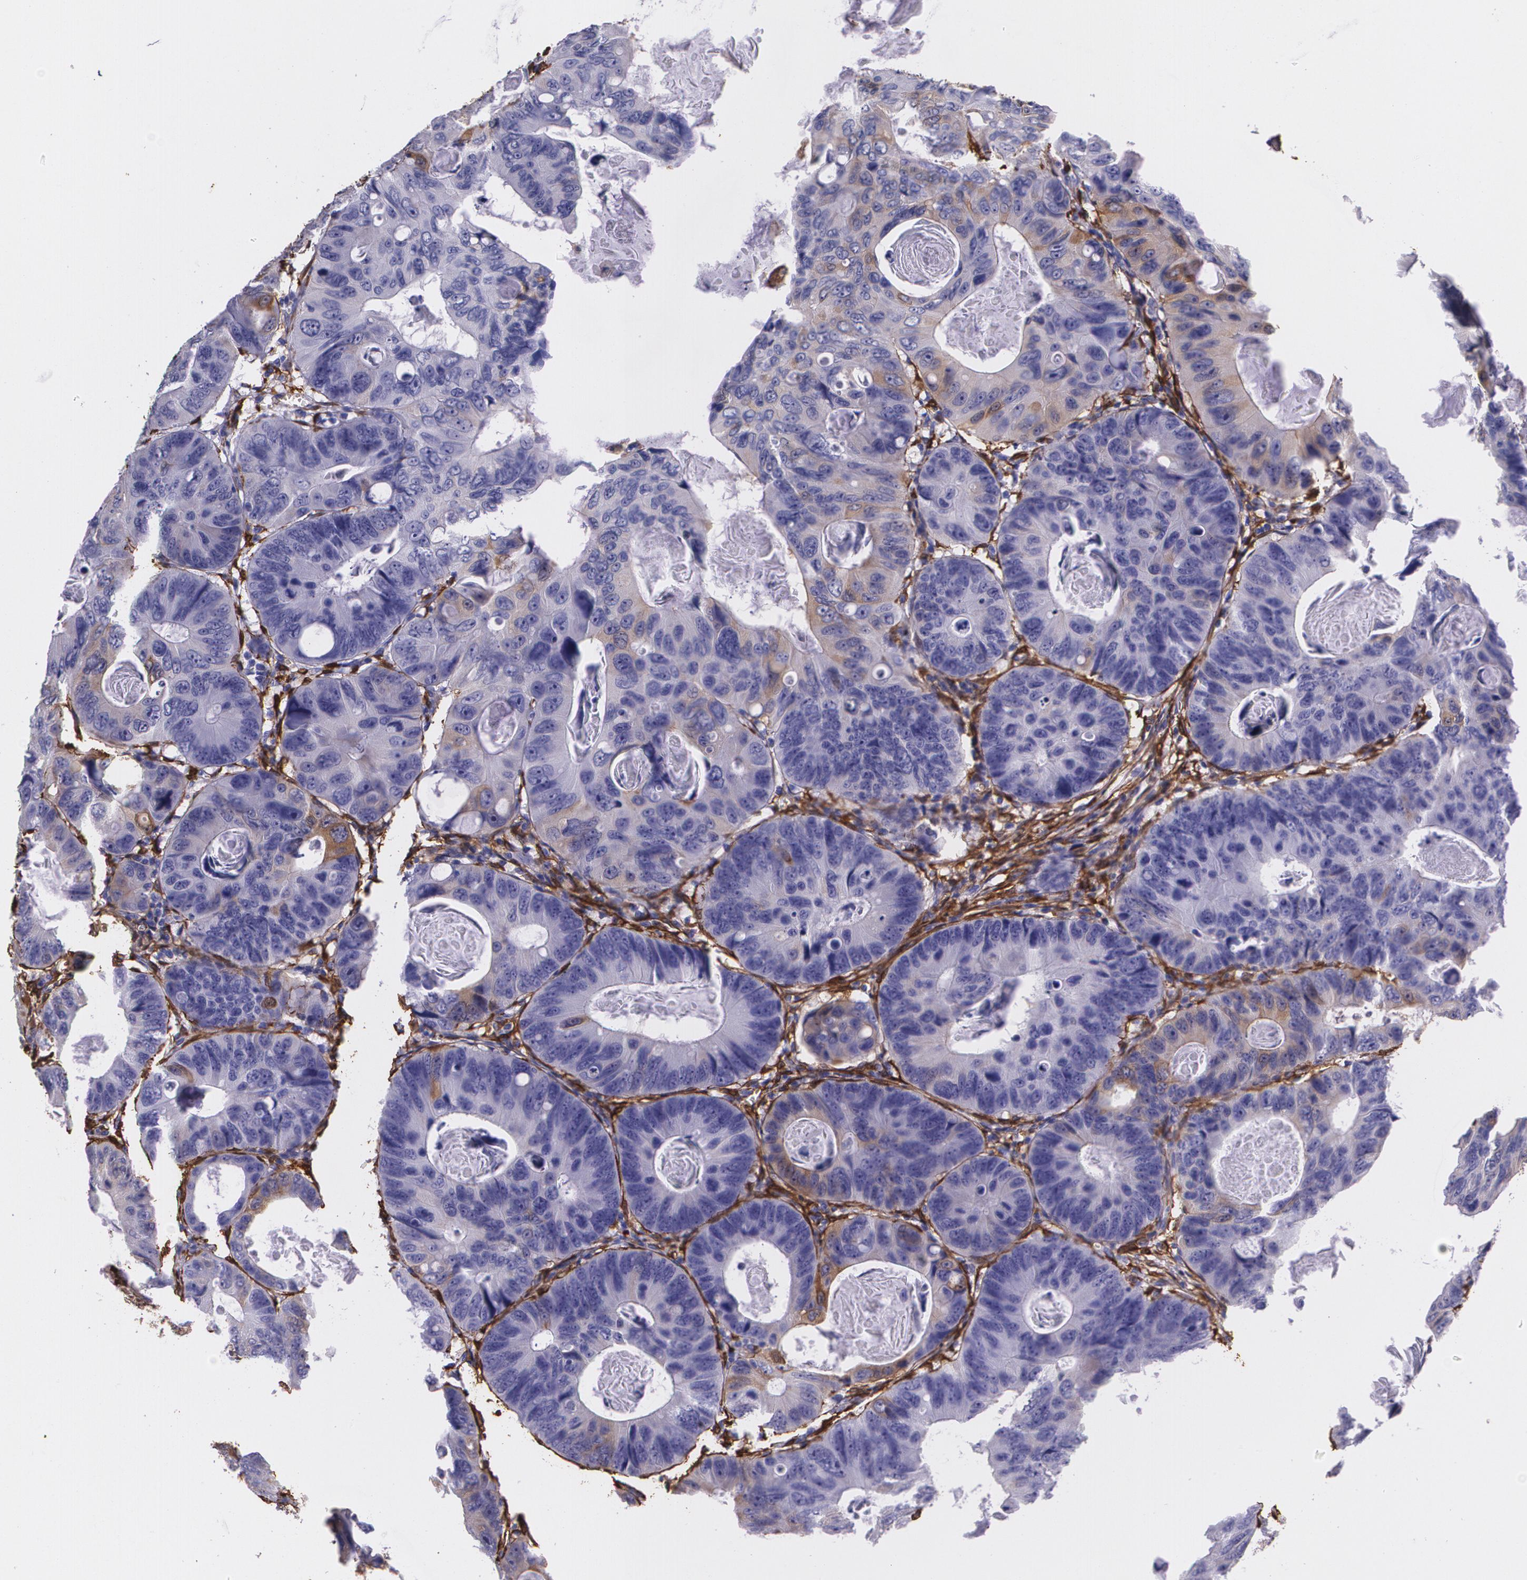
{"staining": {"intensity": "negative", "quantity": "none", "location": "none"}, "tissue": "colorectal cancer", "cell_type": "Tumor cells", "image_type": "cancer", "snomed": [{"axis": "morphology", "description": "Adenocarcinoma, NOS"}, {"axis": "topography", "description": "Colon"}], "caption": "Immunohistochemistry micrograph of neoplastic tissue: colorectal cancer stained with DAB (3,3'-diaminobenzidine) reveals no significant protein positivity in tumor cells.", "gene": "MMP2", "patient": {"sex": "female", "age": 55}}